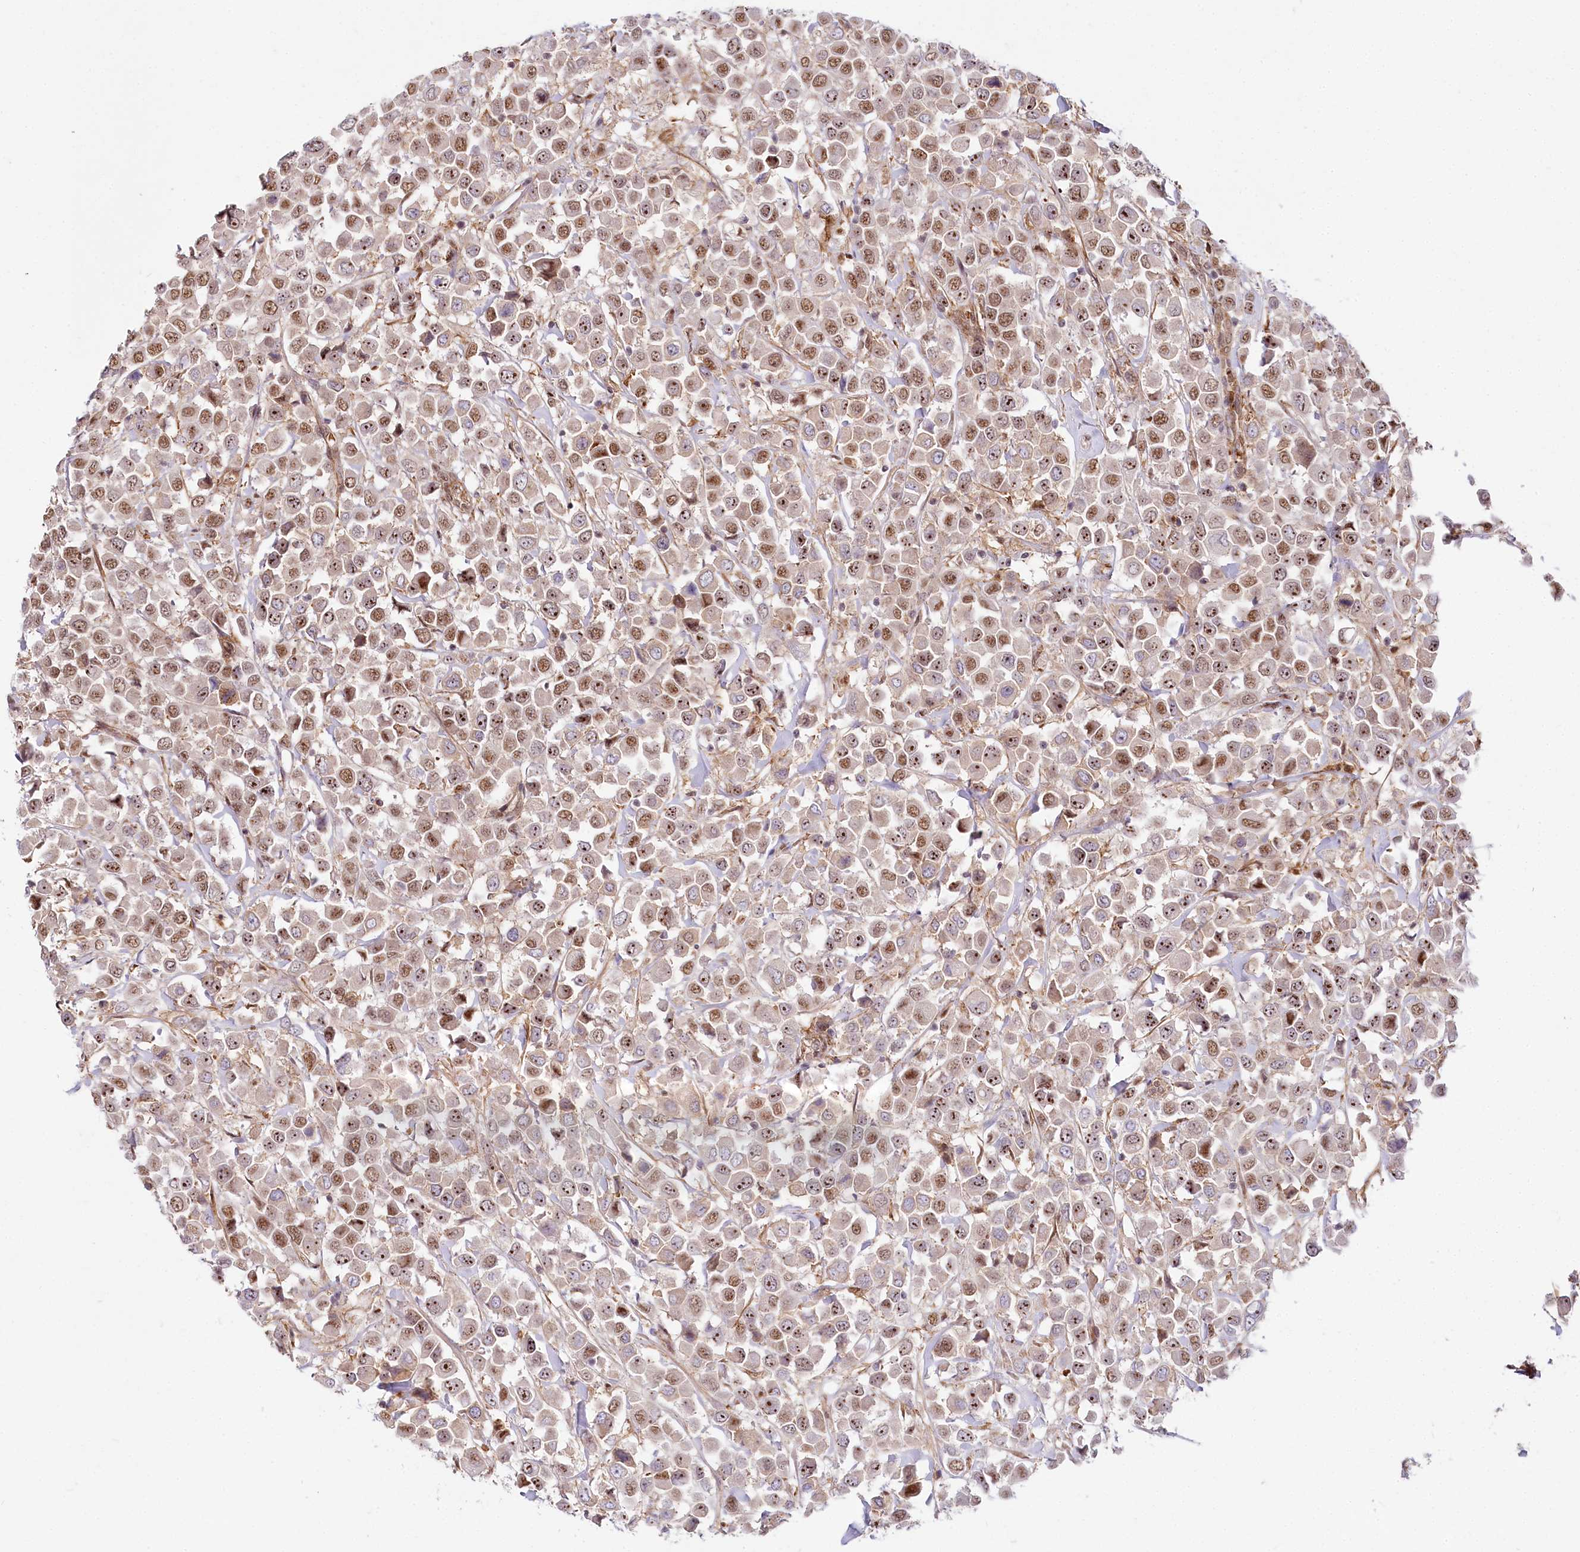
{"staining": {"intensity": "moderate", "quantity": "25%-75%", "location": "nuclear"}, "tissue": "breast cancer", "cell_type": "Tumor cells", "image_type": "cancer", "snomed": [{"axis": "morphology", "description": "Duct carcinoma"}, {"axis": "topography", "description": "Breast"}], "caption": "A medium amount of moderate nuclear expression is present in about 25%-75% of tumor cells in breast cancer (infiltrating ductal carcinoma) tissue.", "gene": "TUBGCP2", "patient": {"sex": "female", "age": 61}}